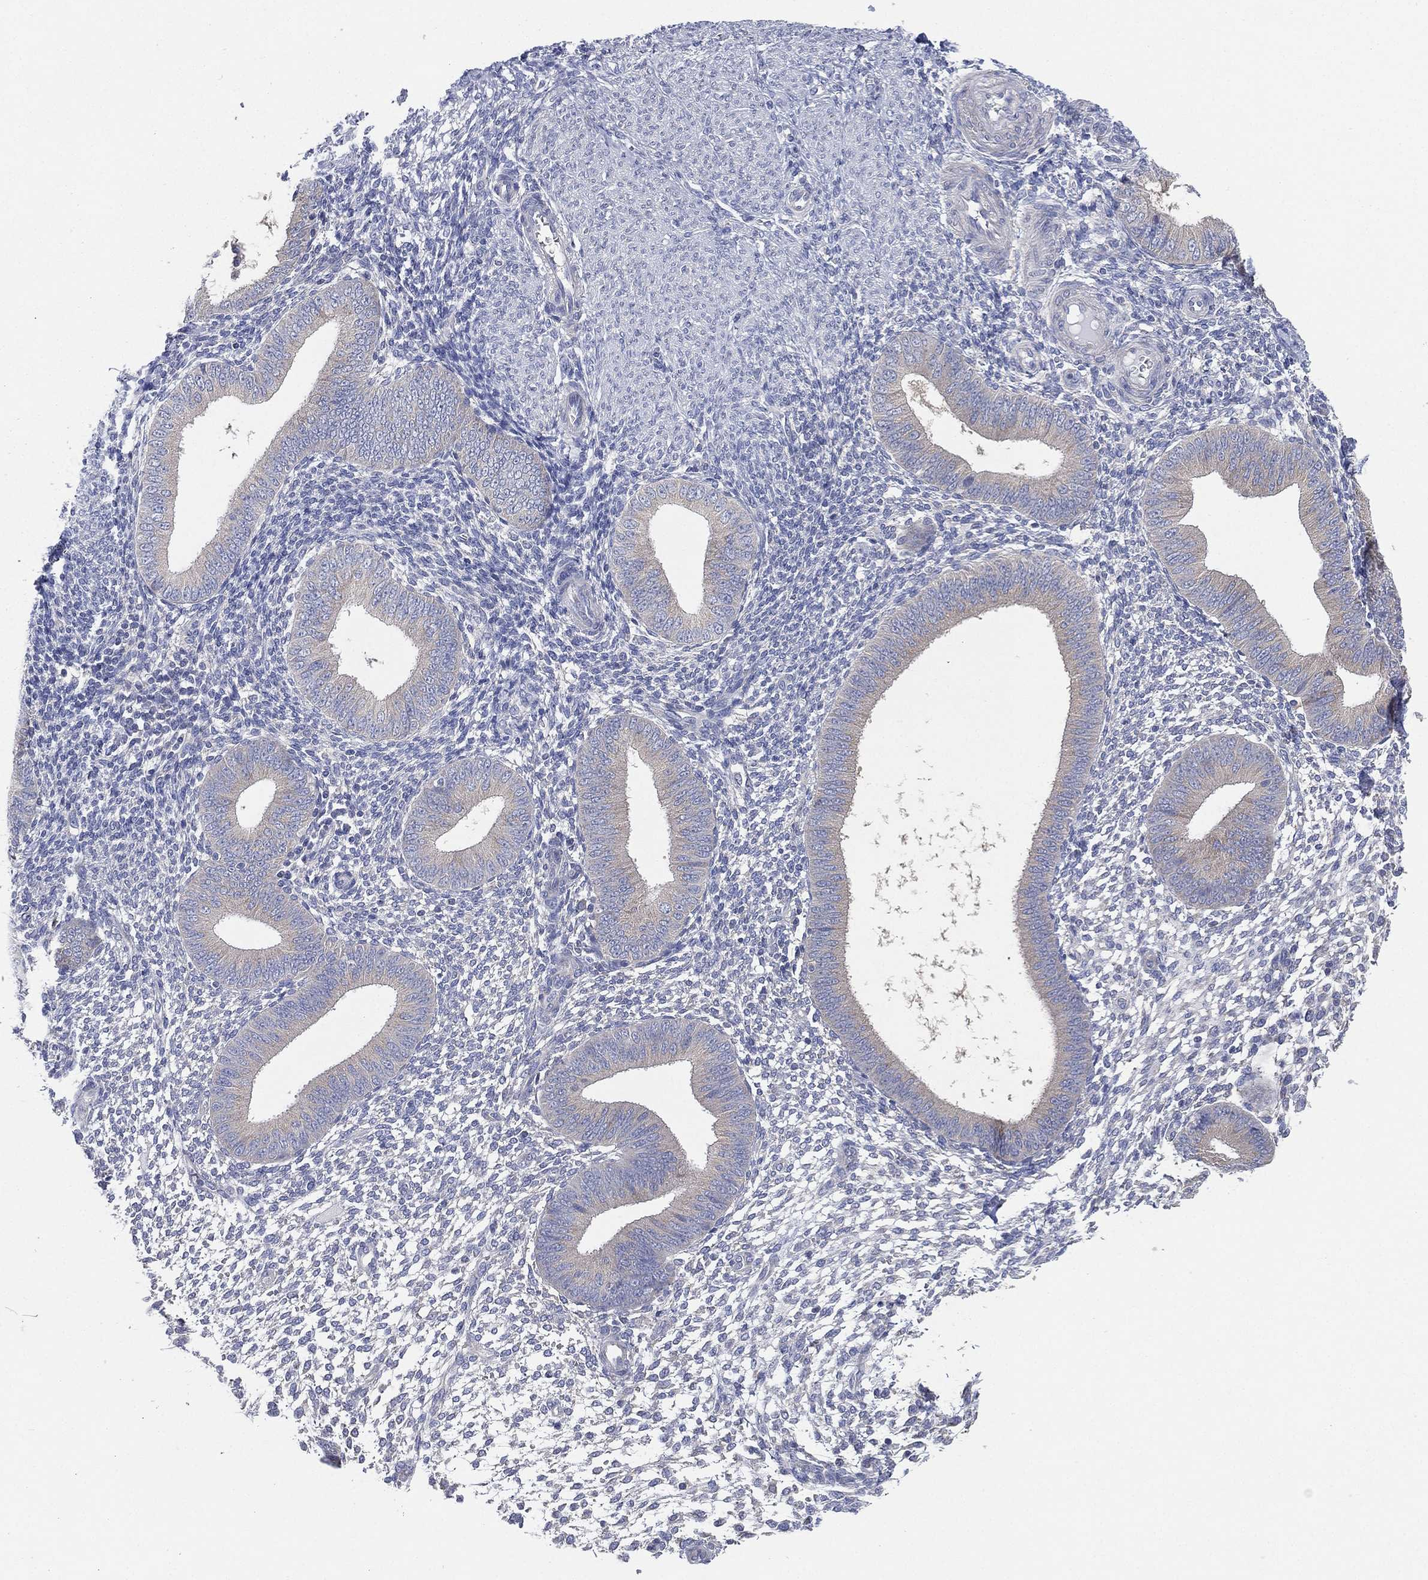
{"staining": {"intensity": "negative", "quantity": "none", "location": "none"}, "tissue": "endometrium", "cell_type": "Cells in endometrial stroma", "image_type": "normal", "snomed": [{"axis": "morphology", "description": "Normal tissue, NOS"}, {"axis": "topography", "description": "Endometrium"}], "caption": "High power microscopy histopathology image of an immunohistochemistry (IHC) micrograph of normal endometrium, revealing no significant staining in cells in endometrial stroma.", "gene": "ATP8A2", "patient": {"sex": "female", "age": 39}}